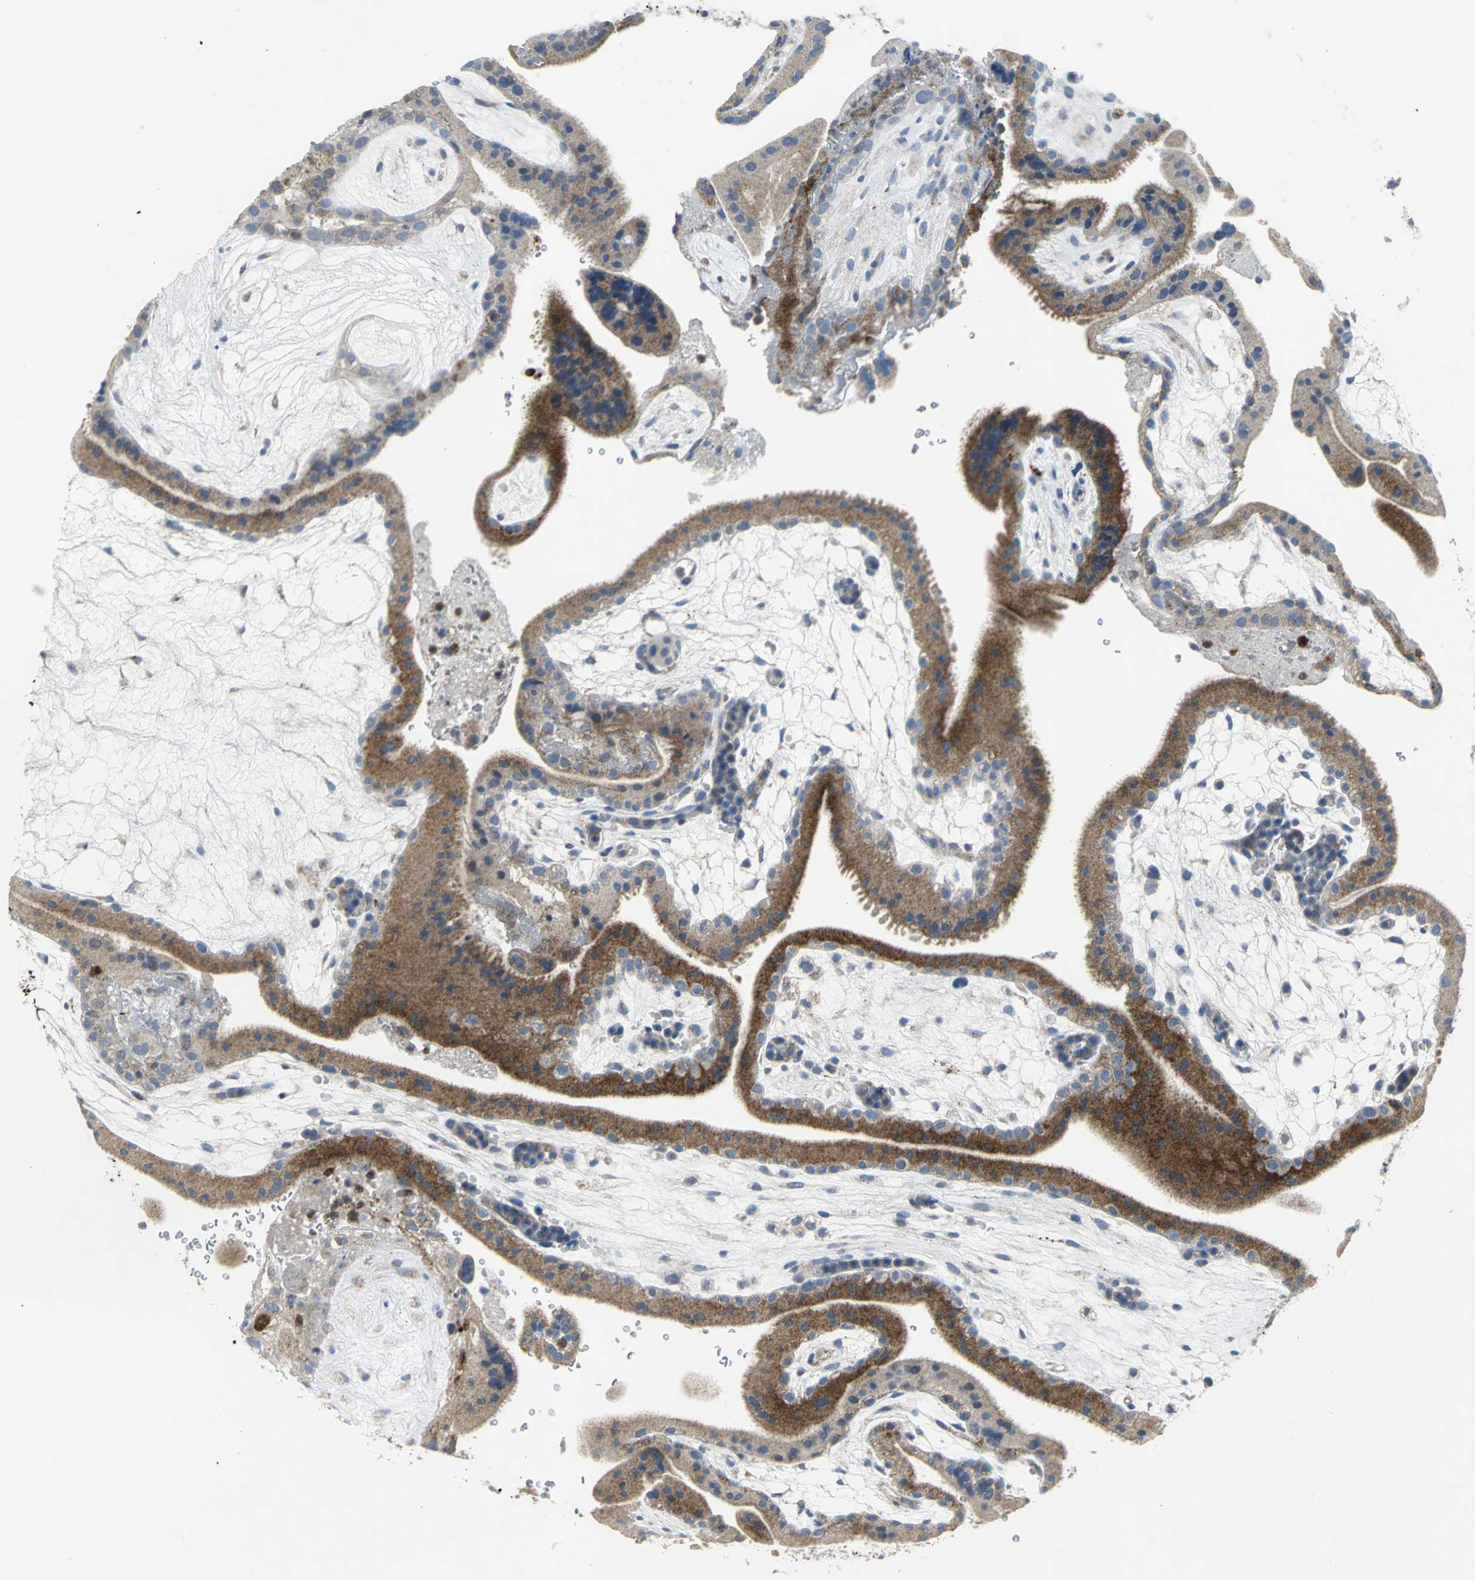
{"staining": {"intensity": "negative", "quantity": "none", "location": "none"}, "tissue": "placenta", "cell_type": "Decidual cells", "image_type": "normal", "snomed": [{"axis": "morphology", "description": "Normal tissue, NOS"}, {"axis": "topography", "description": "Placenta"}], "caption": "High power microscopy micrograph of an immunohistochemistry micrograph of unremarkable placenta, revealing no significant expression in decidual cells.", "gene": "SPPL2B", "patient": {"sex": "female", "age": 19}}